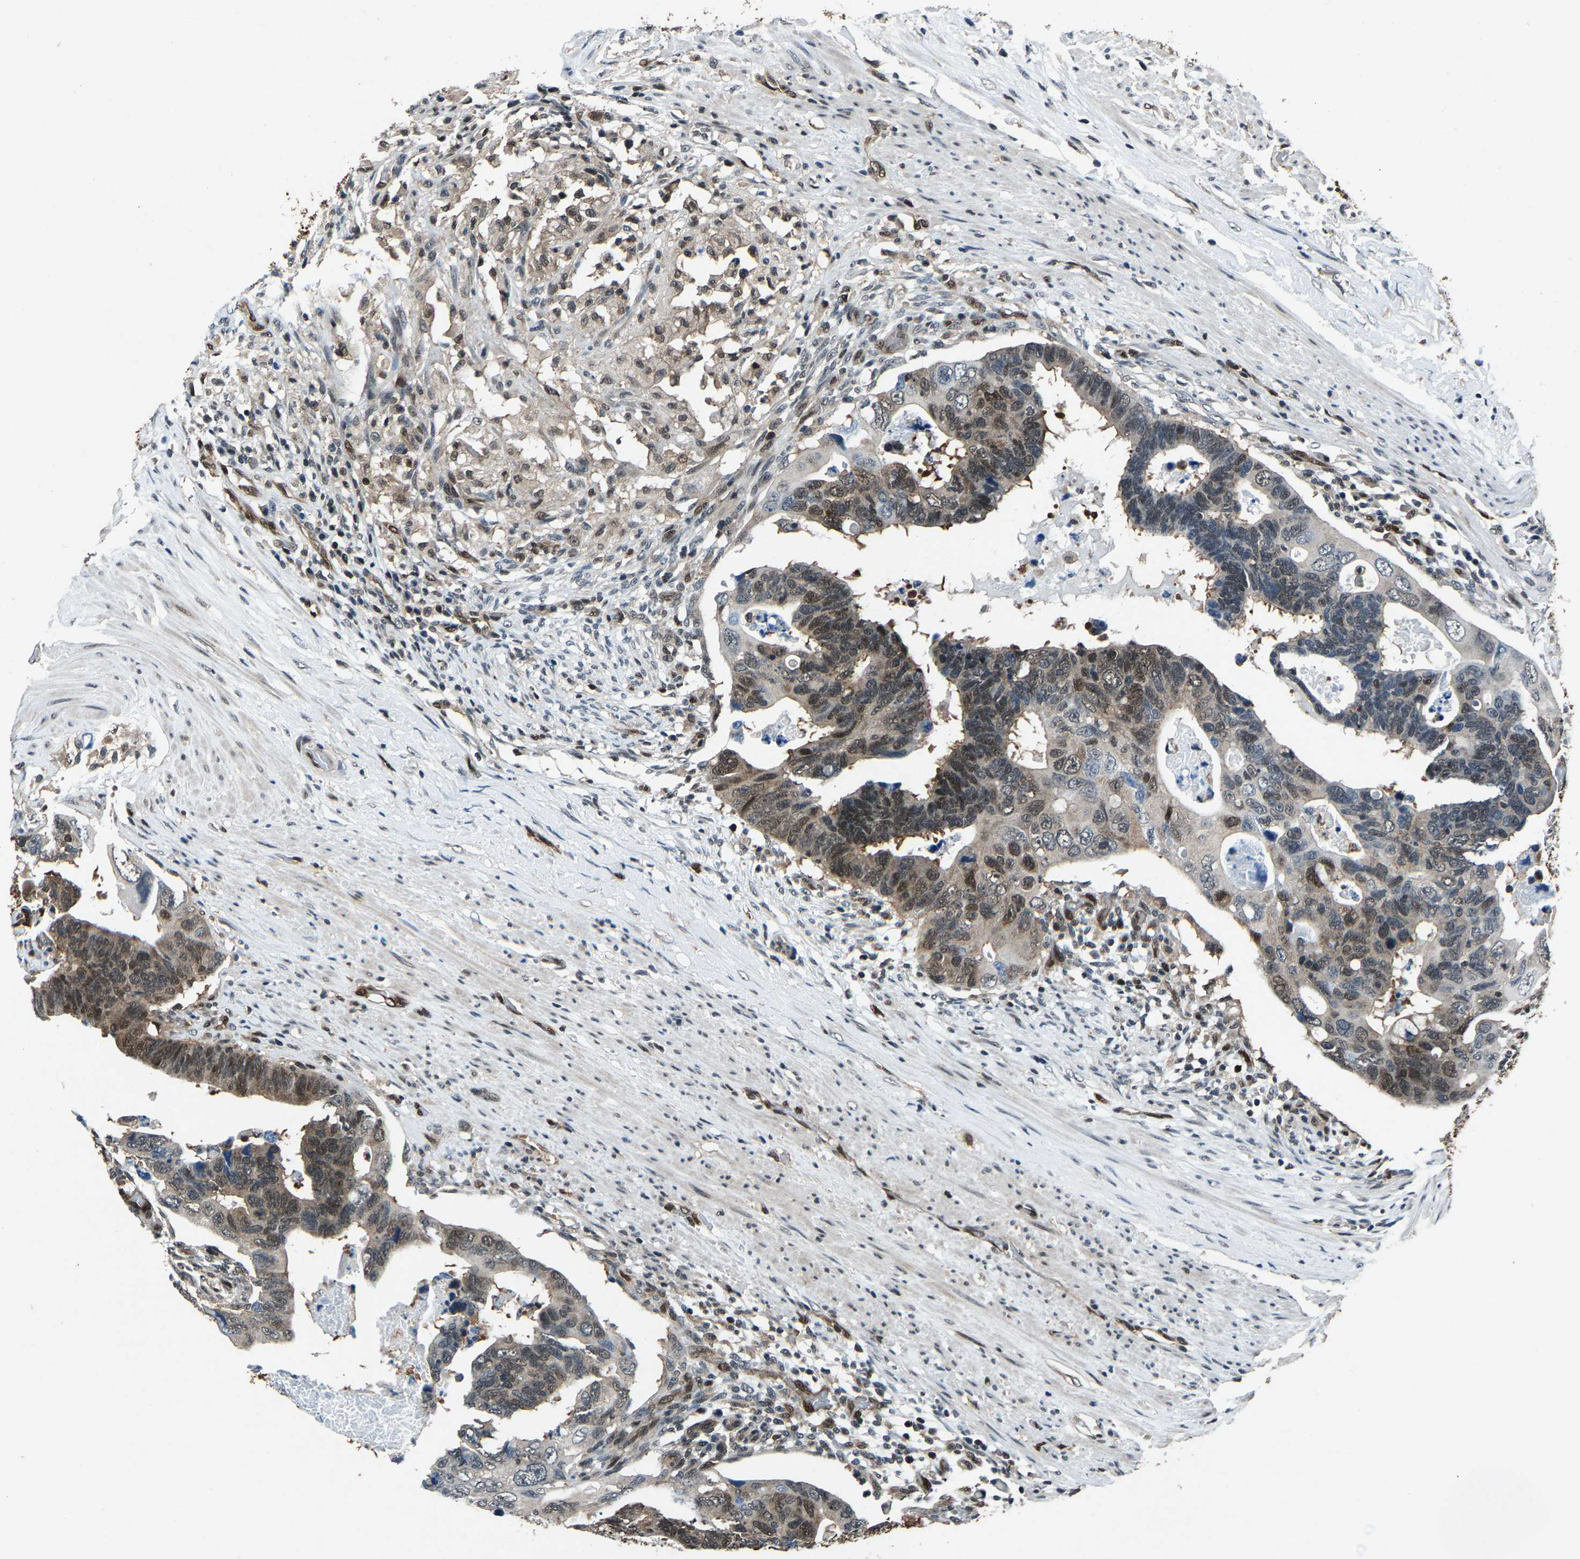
{"staining": {"intensity": "moderate", "quantity": "25%-75%", "location": "cytoplasmic/membranous,nuclear"}, "tissue": "colorectal cancer", "cell_type": "Tumor cells", "image_type": "cancer", "snomed": [{"axis": "morphology", "description": "Adenocarcinoma, NOS"}, {"axis": "topography", "description": "Rectum"}], "caption": "Colorectal cancer (adenocarcinoma) stained with DAB (3,3'-diaminobenzidine) immunohistochemistry displays medium levels of moderate cytoplasmic/membranous and nuclear expression in approximately 25%-75% of tumor cells.", "gene": "ATXN3", "patient": {"sex": "male", "age": 53}}